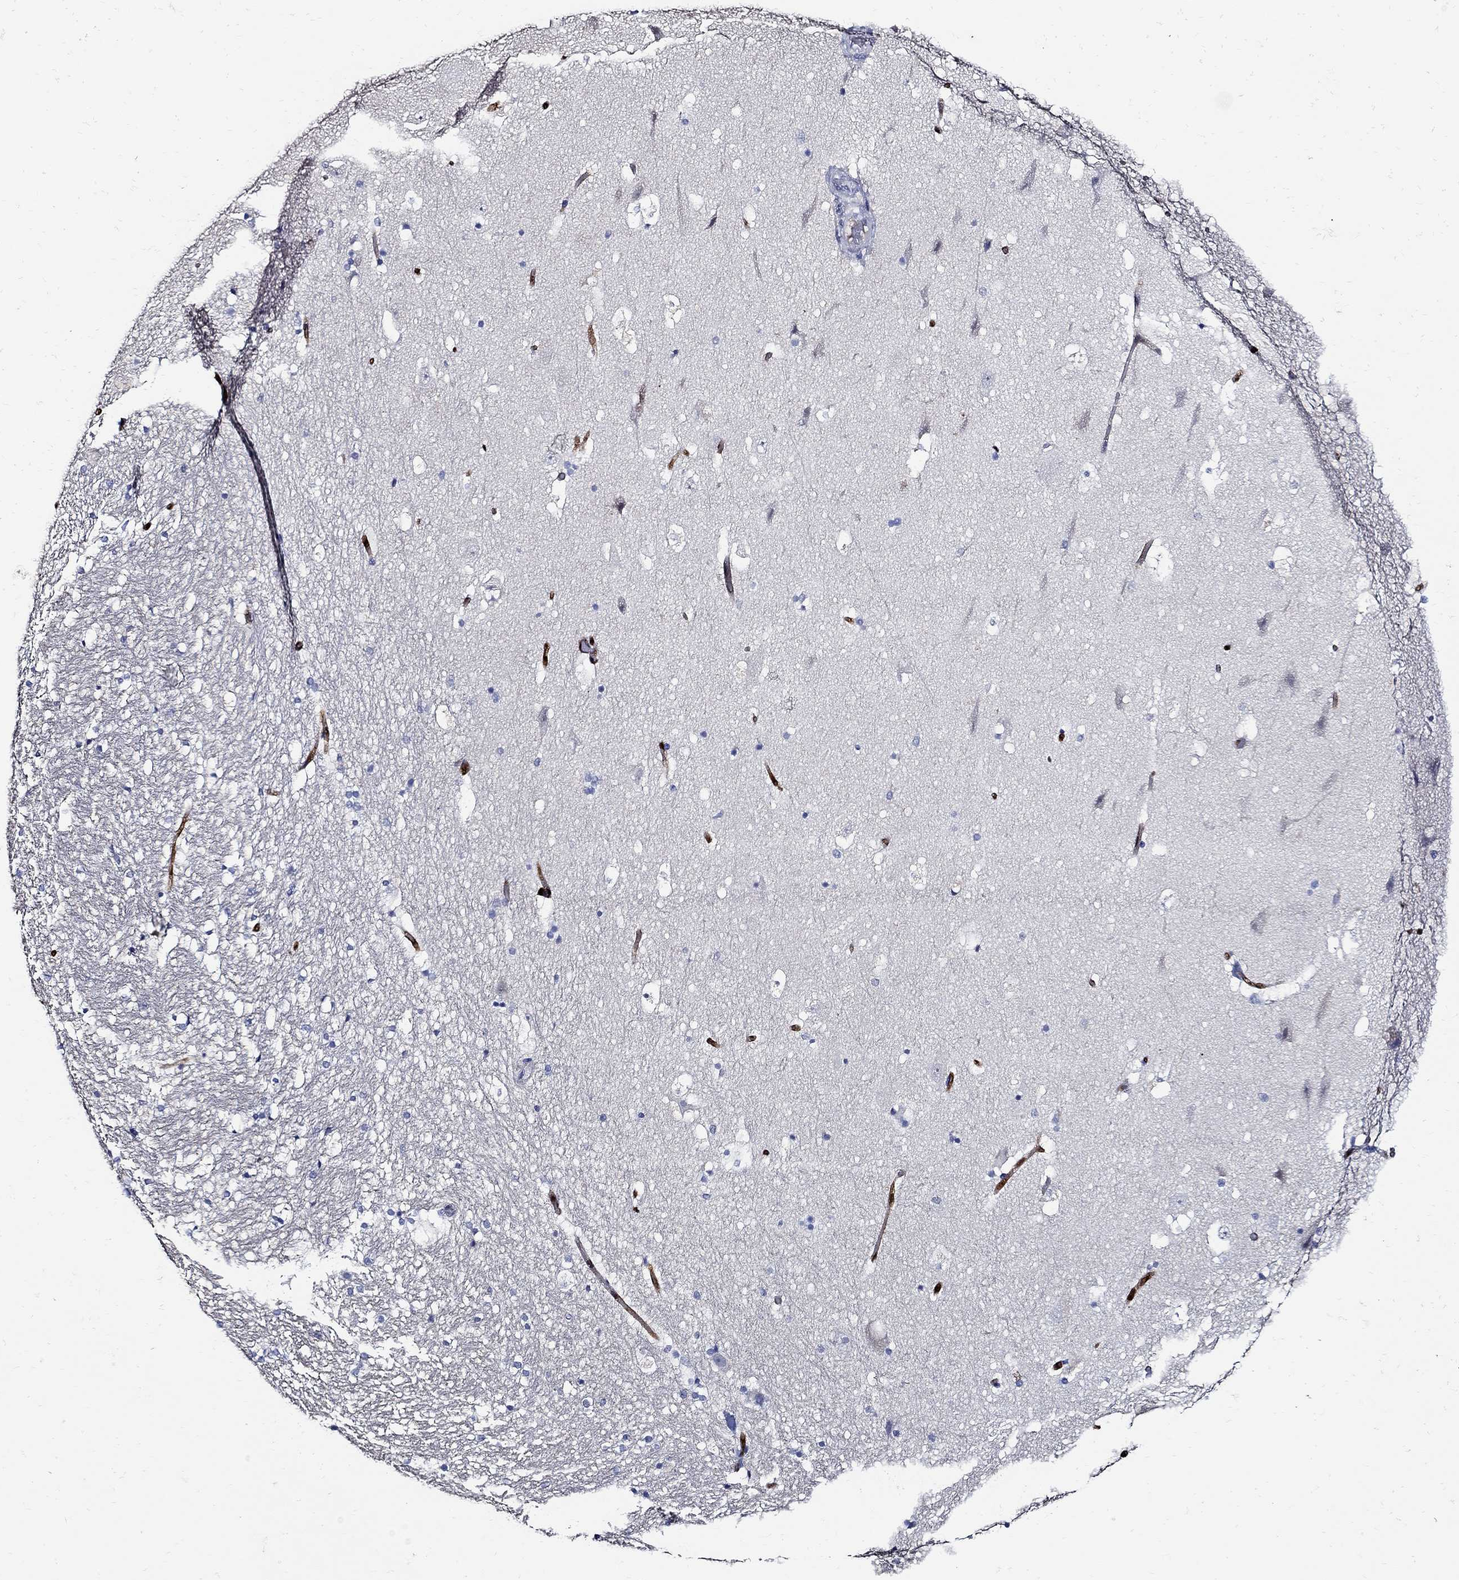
{"staining": {"intensity": "negative", "quantity": "none", "location": "none"}, "tissue": "hippocampus", "cell_type": "Glial cells", "image_type": "normal", "snomed": [{"axis": "morphology", "description": "Normal tissue, NOS"}, {"axis": "topography", "description": "Hippocampus"}], "caption": "Immunohistochemistry (IHC) of normal hippocampus displays no positivity in glial cells.", "gene": "PRX", "patient": {"sex": "male", "age": 51}}